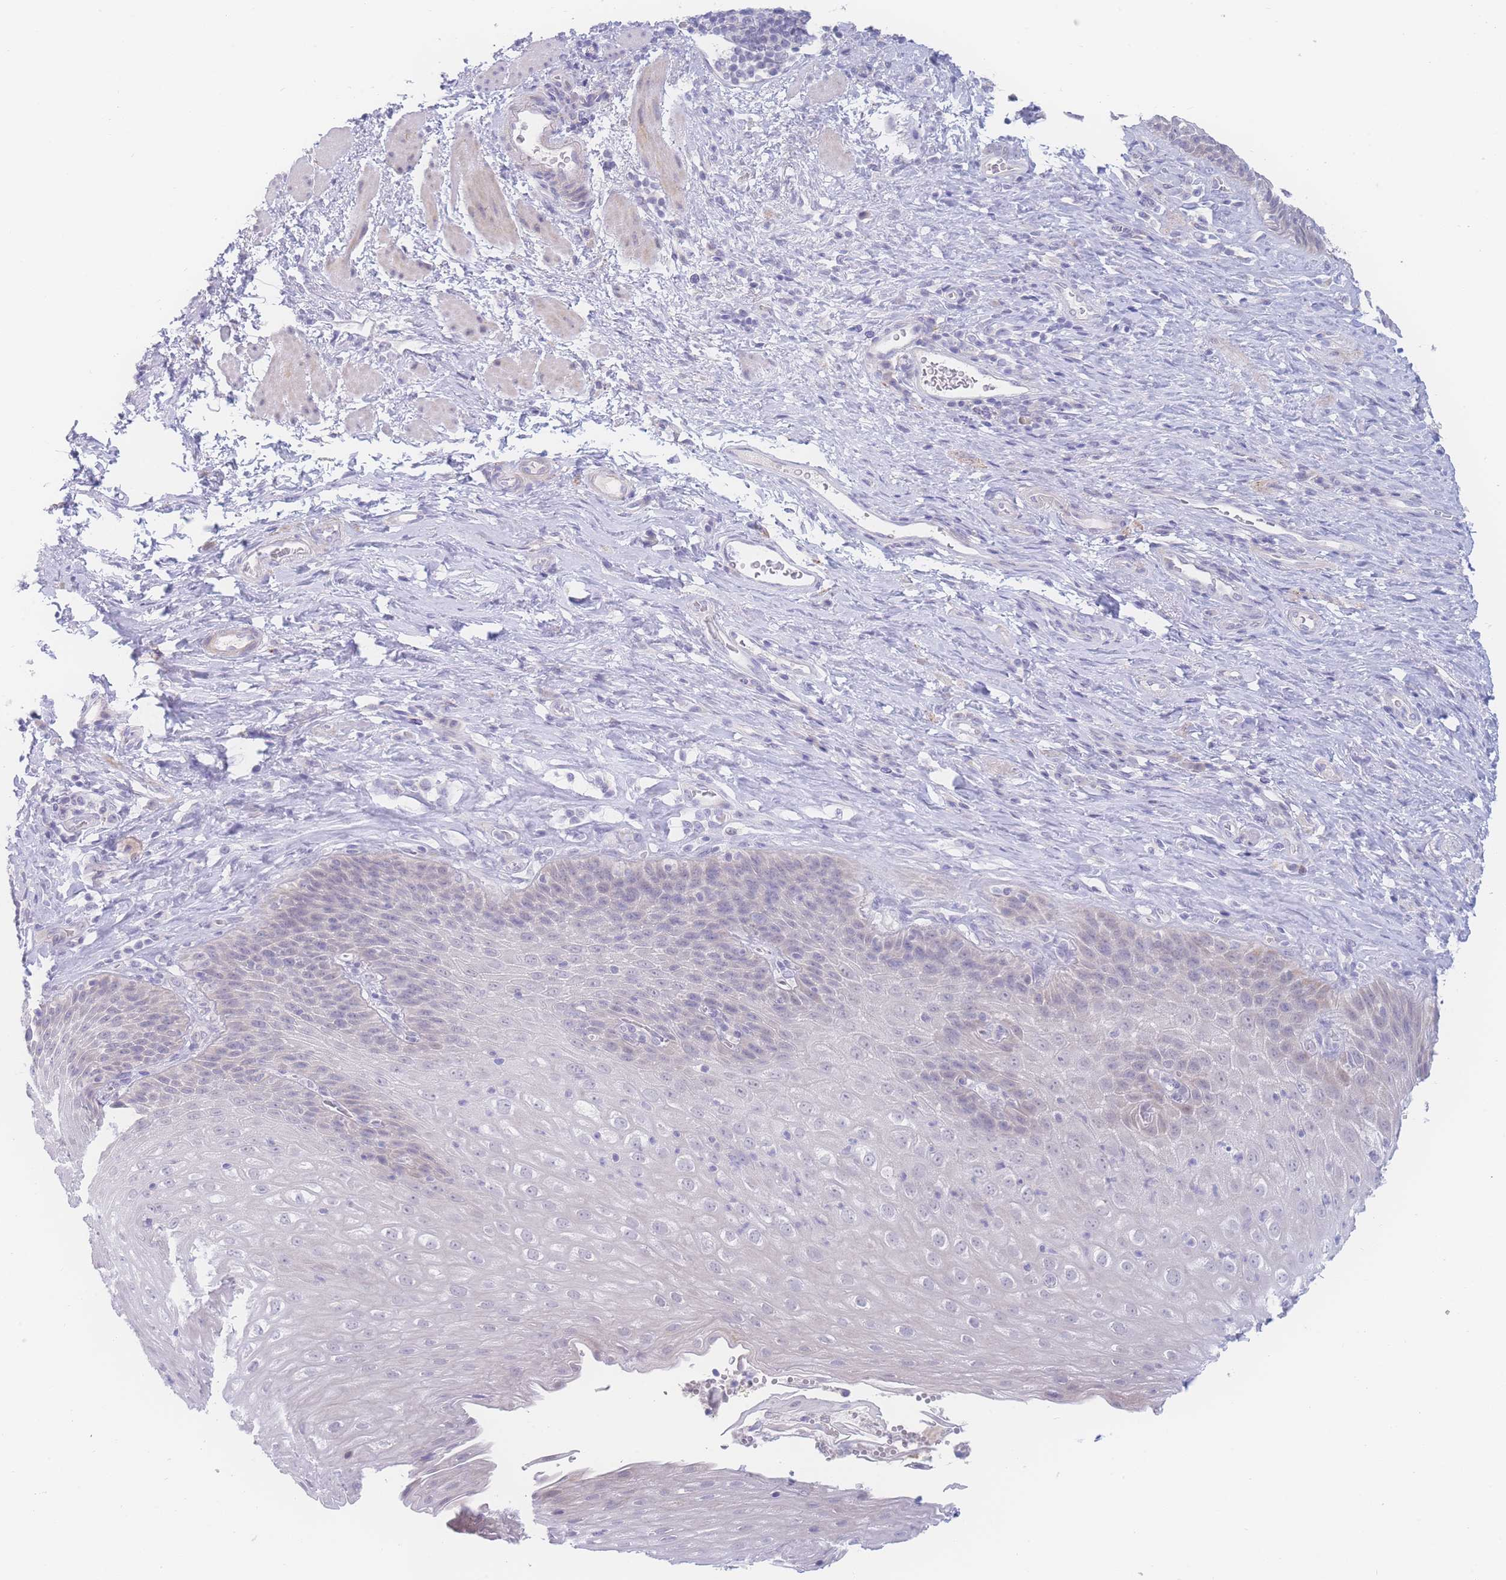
{"staining": {"intensity": "weak", "quantity": "<25%", "location": "nuclear"}, "tissue": "esophagus", "cell_type": "Squamous epithelial cells", "image_type": "normal", "snomed": [{"axis": "morphology", "description": "Normal tissue, NOS"}, {"axis": "topography", "description": "Esophagus"}], "caption": "An image of esophagus stained for a protein shows no brown staining in squamous epithelial cells. (DAB immunohistochemistry (IHC) with hematoxylin counter stain).", "gene": "PRSS22", "patient": {"sex": "female", "age": 61}}